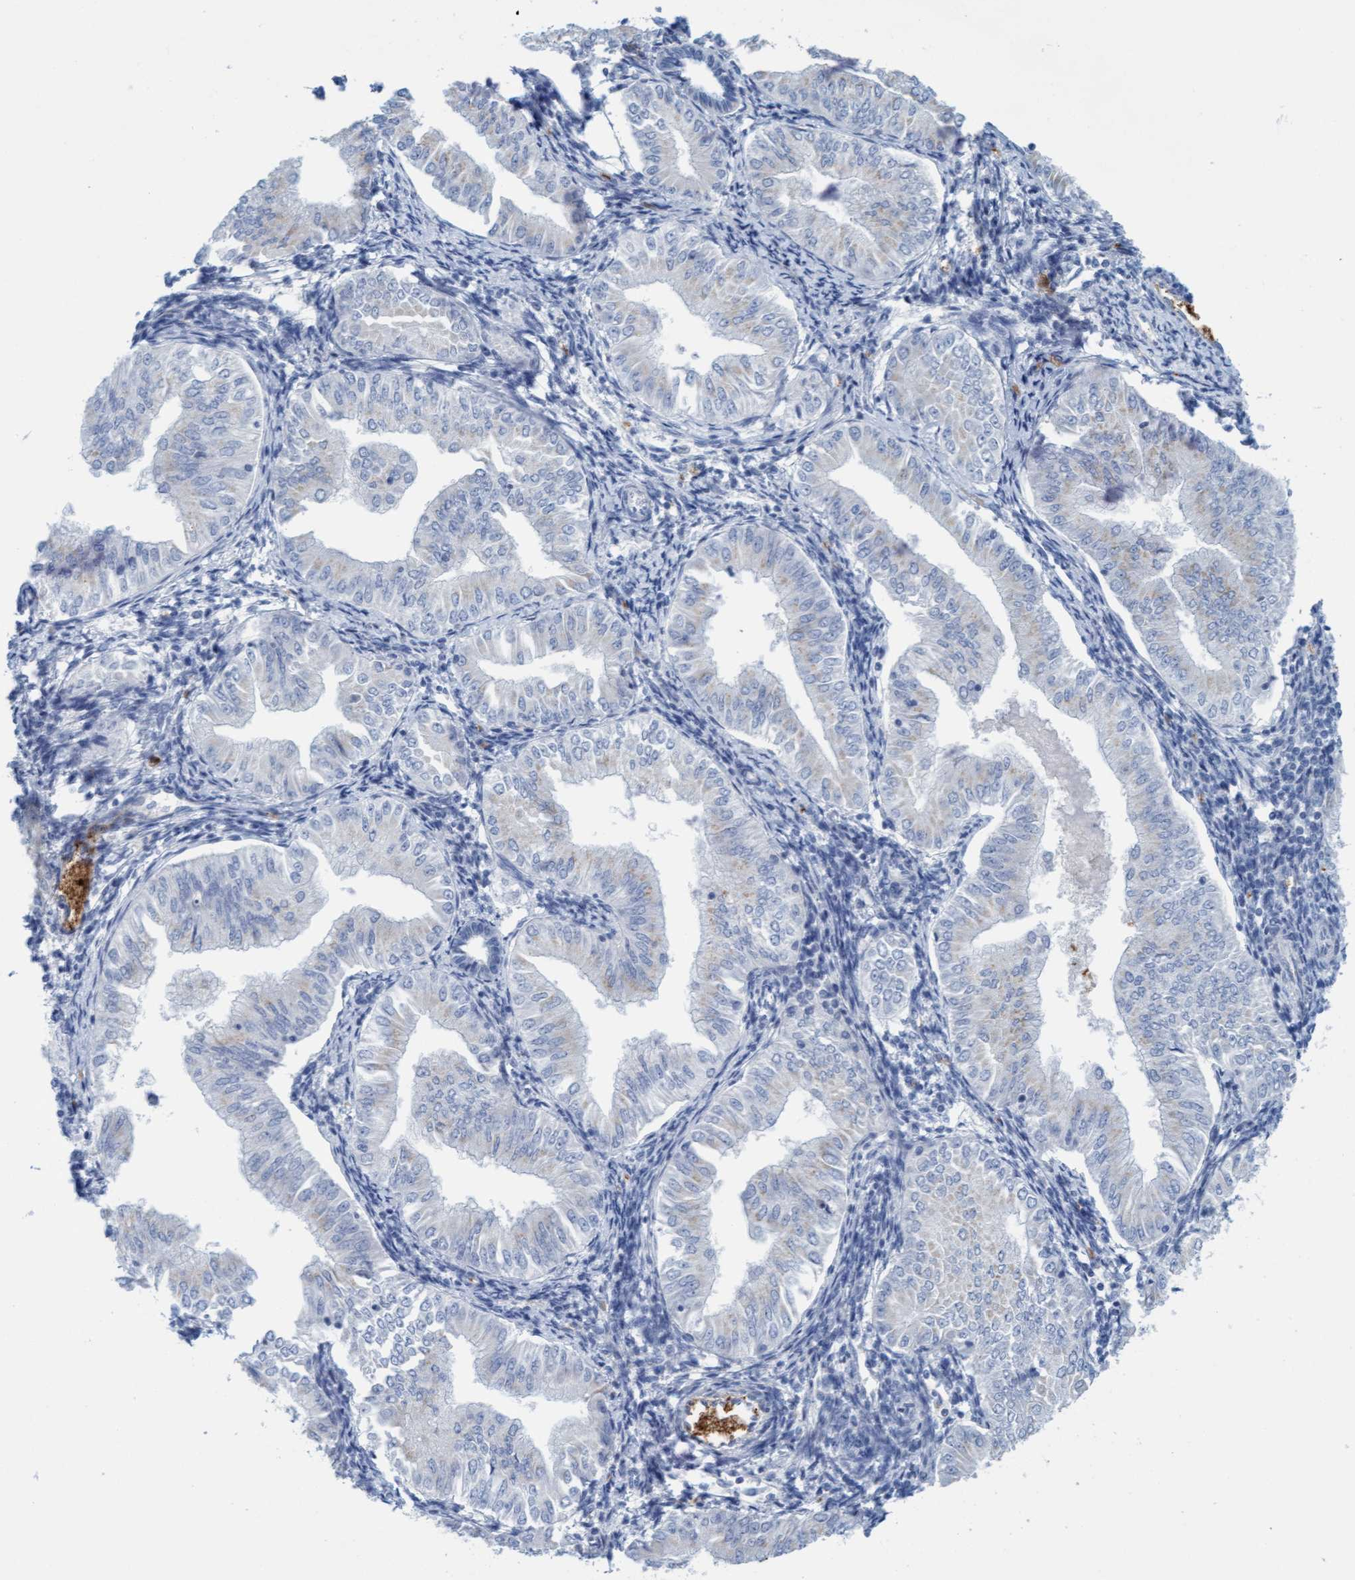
{"staining": {"intensity": "negative", "quantity": "none", "location": "none"}, "tissue": "endometrial cancer", "cell_type": "Tumor cells", "image_type": "cancer", "snomed": [{"axis": "morphology", "description": "Normal tissue, NOS"}, {"axis": "morphology", "description": "Adenocarcinoma, NOS"}, {"axis": "topography", "description": "Endometrium"}], "caption": "Tumor cells are negative for protein expression in human adenocarcinoma (endometrial).", "gene": "P2RX5", "patient": {"sex": "female", "age": 53}}